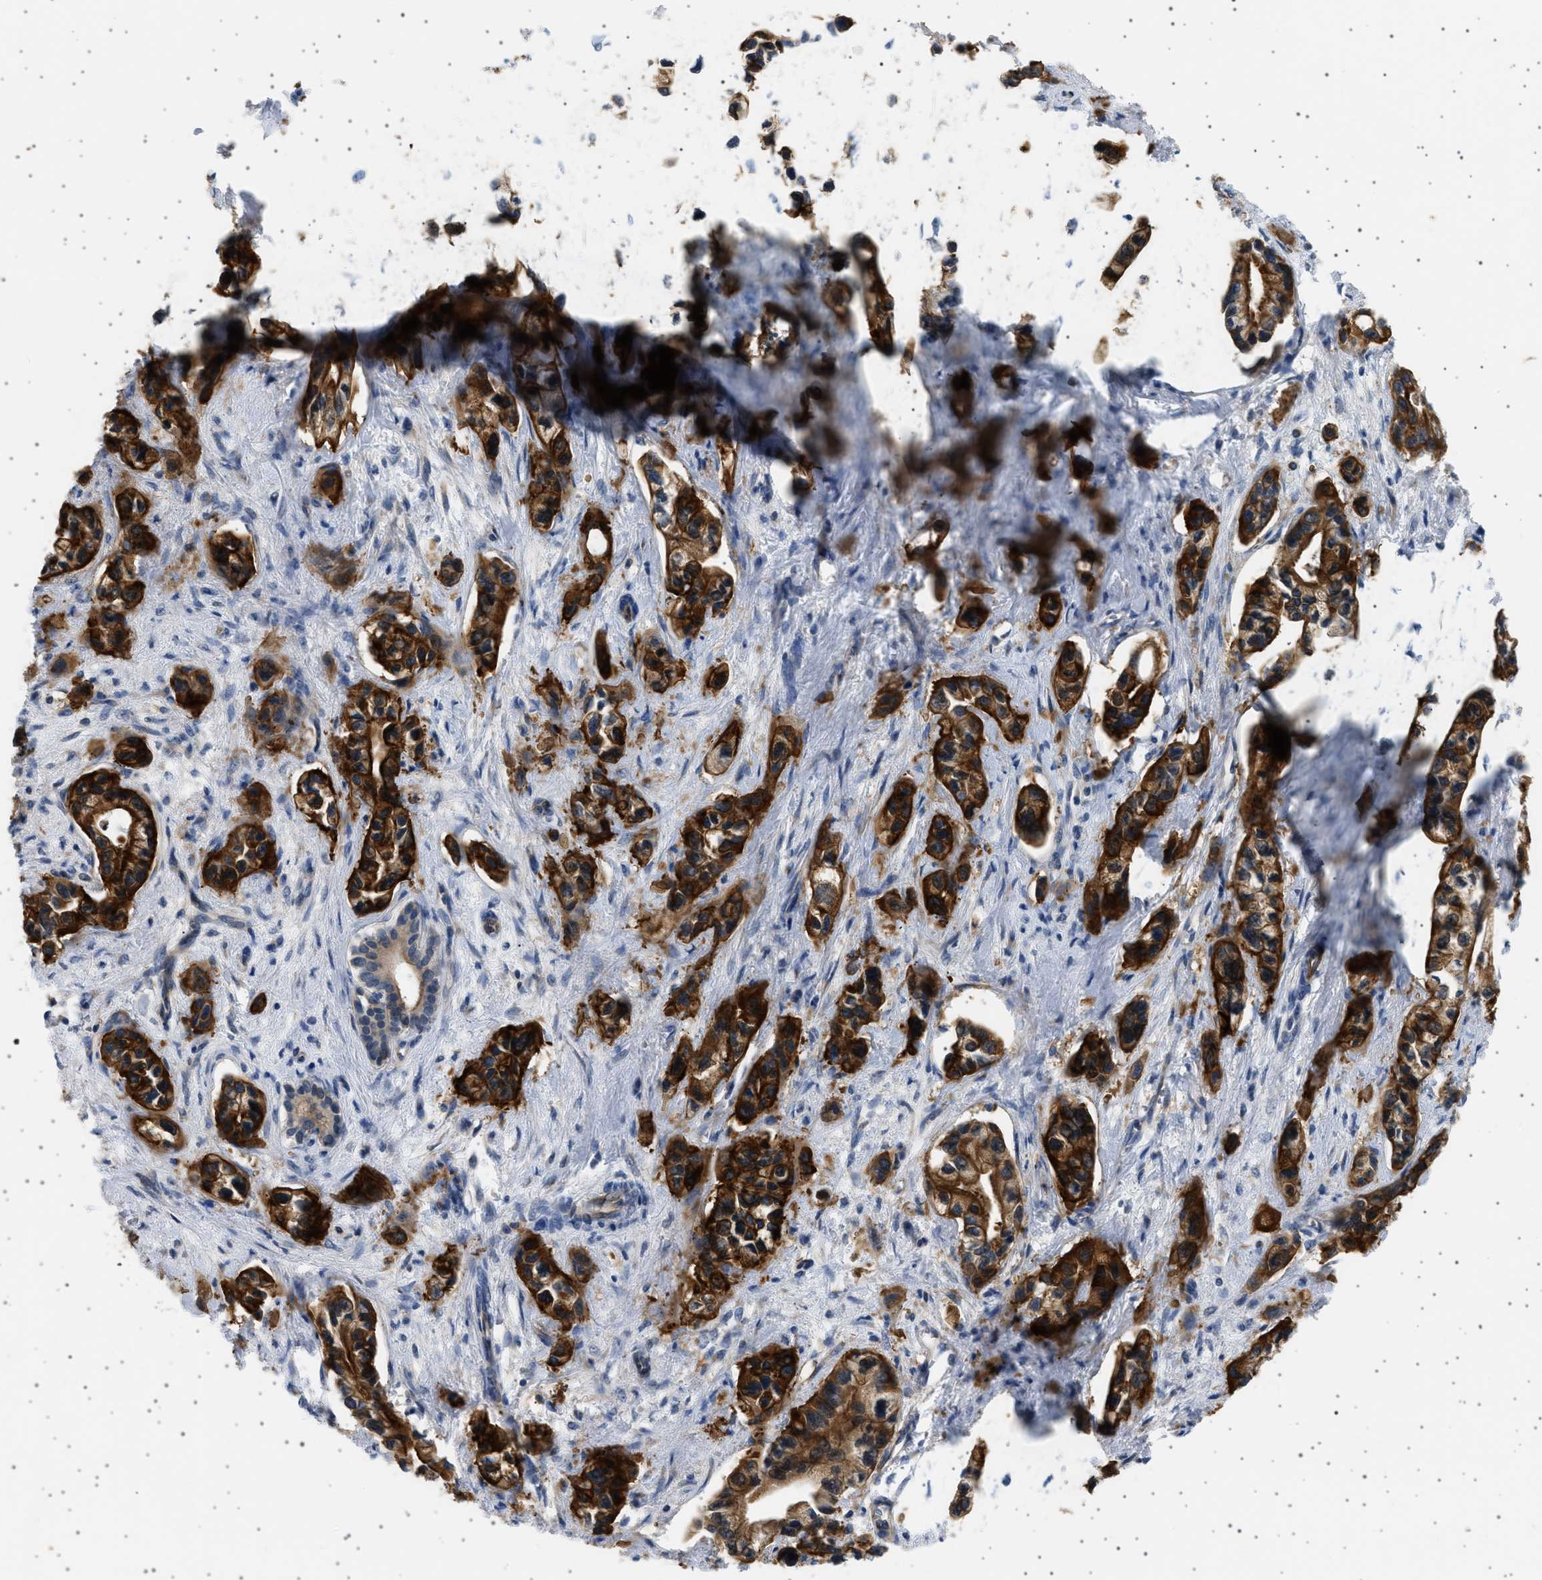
{"staining": {"intensity": "strong", "quantity": ">75%", "location": "cytoplasmic/membranous"}, "tissue": "pancreatic cancer", "cell_type": "Tumor cells", "image_type": "cancer", "snomed": [{"axis": "morphology", "description": "Adenocarcinoma, NOS"}, {"axis": "topography", "description": "Pancreas"}], "caption": "Adenocarcinoma (pancreatic) stained for a protein displays strong cytoplasmic/membranous positivity in tumor cells.", "gene": "PLPP6", "patient": {"sex": "male", "age": 74}}